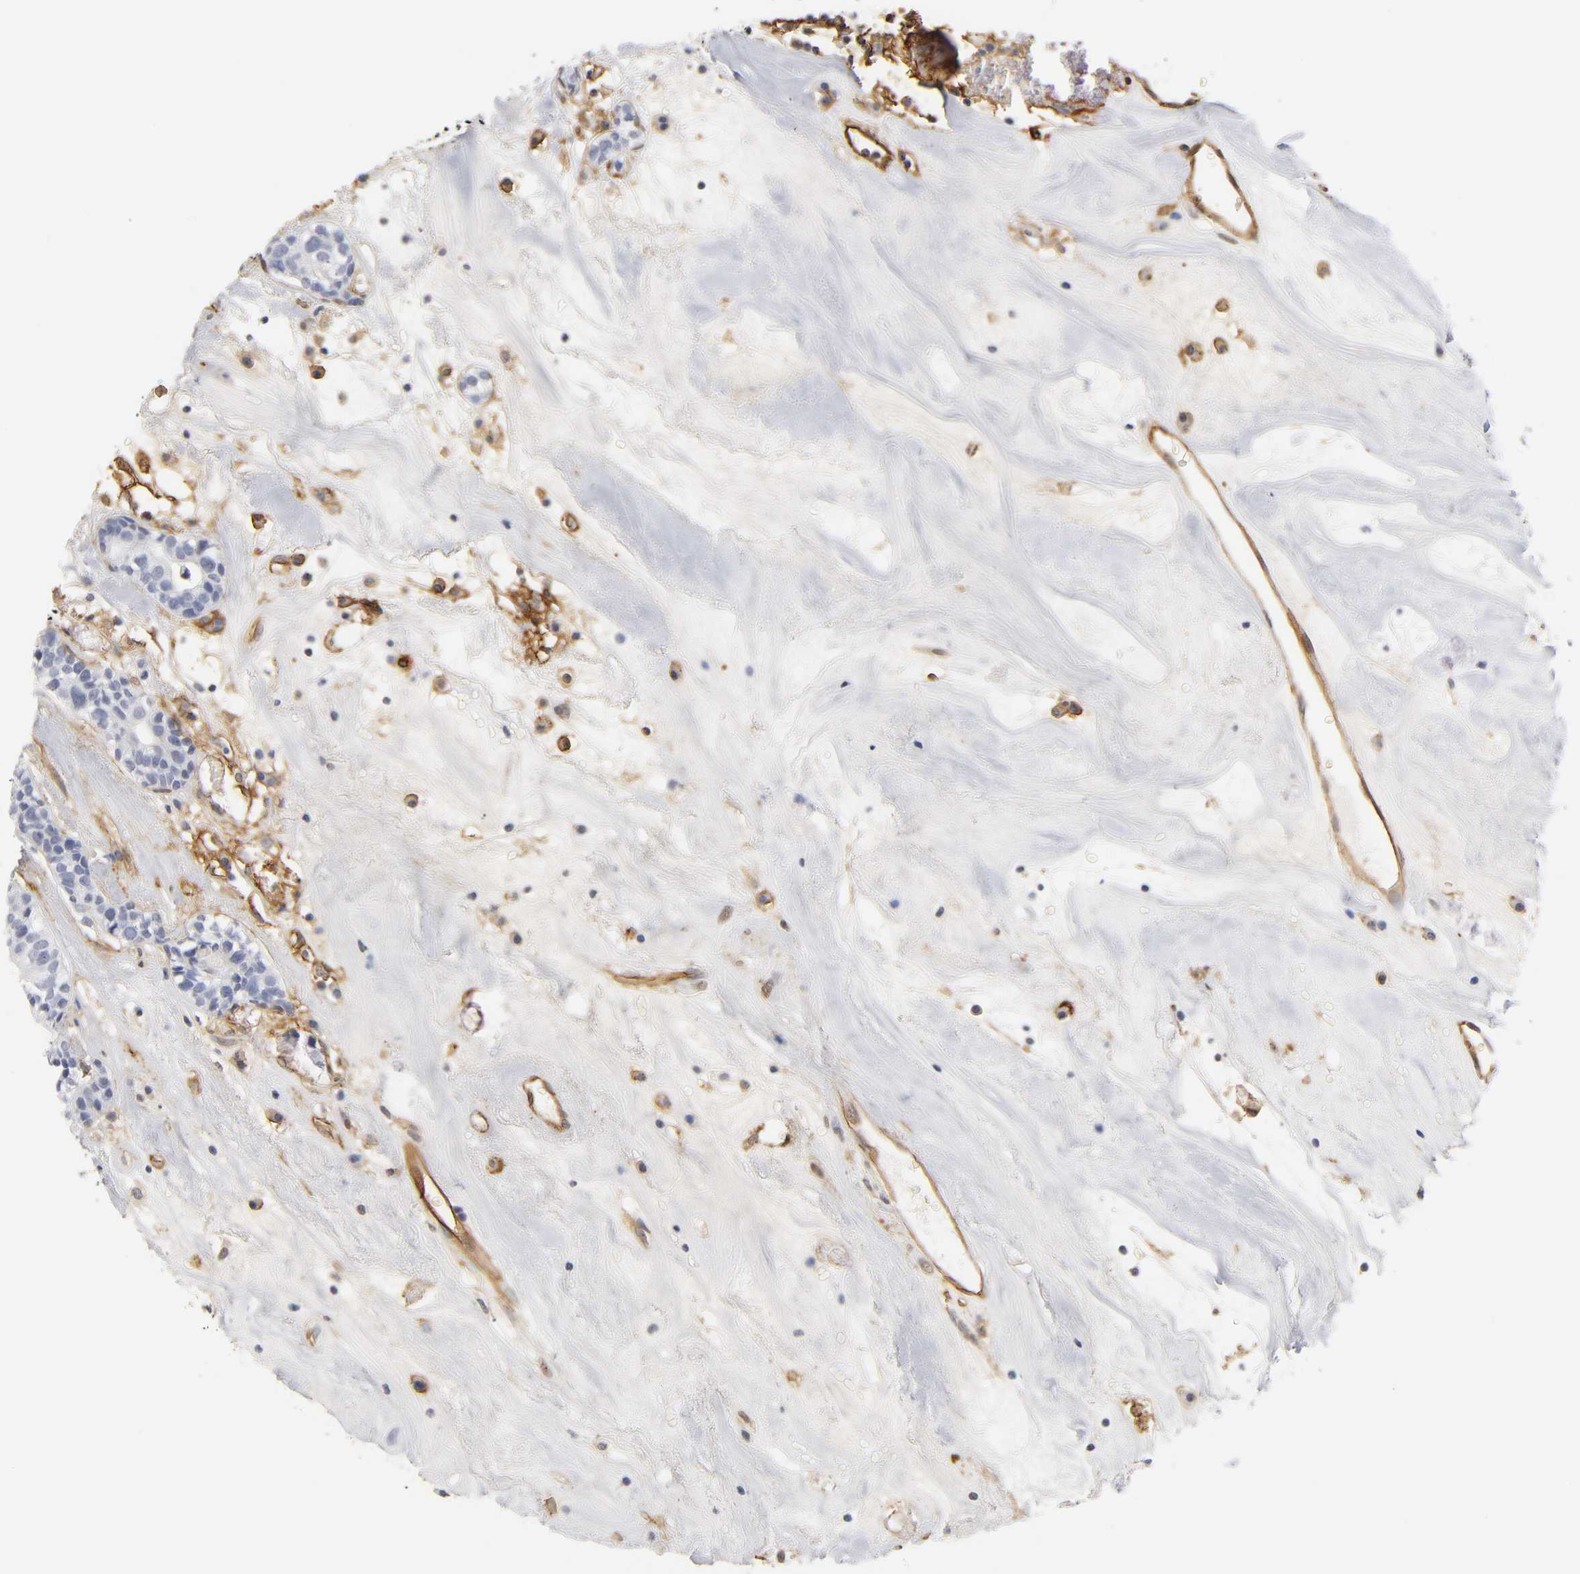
{"staining": {"intensity": "negative", "quantity": "none", "location": "none"}, "tissue": "head and neck cancer", "cell_type": "Tumor cells", "image_type": "cancer", "snomed": [{"axis": "morphology", "description": "Adenocarcinoma, NOS"}, {"axis": "topography", "description": "Salivary gland"}, {"axis": "topography", "description": "Head-Neck"}], "caption": "There is no significant expression in tumor cells of adenocarcinoma (head and neck).", "gene": "ICAM1", "patient": {"sex": "female", "age": 65}}